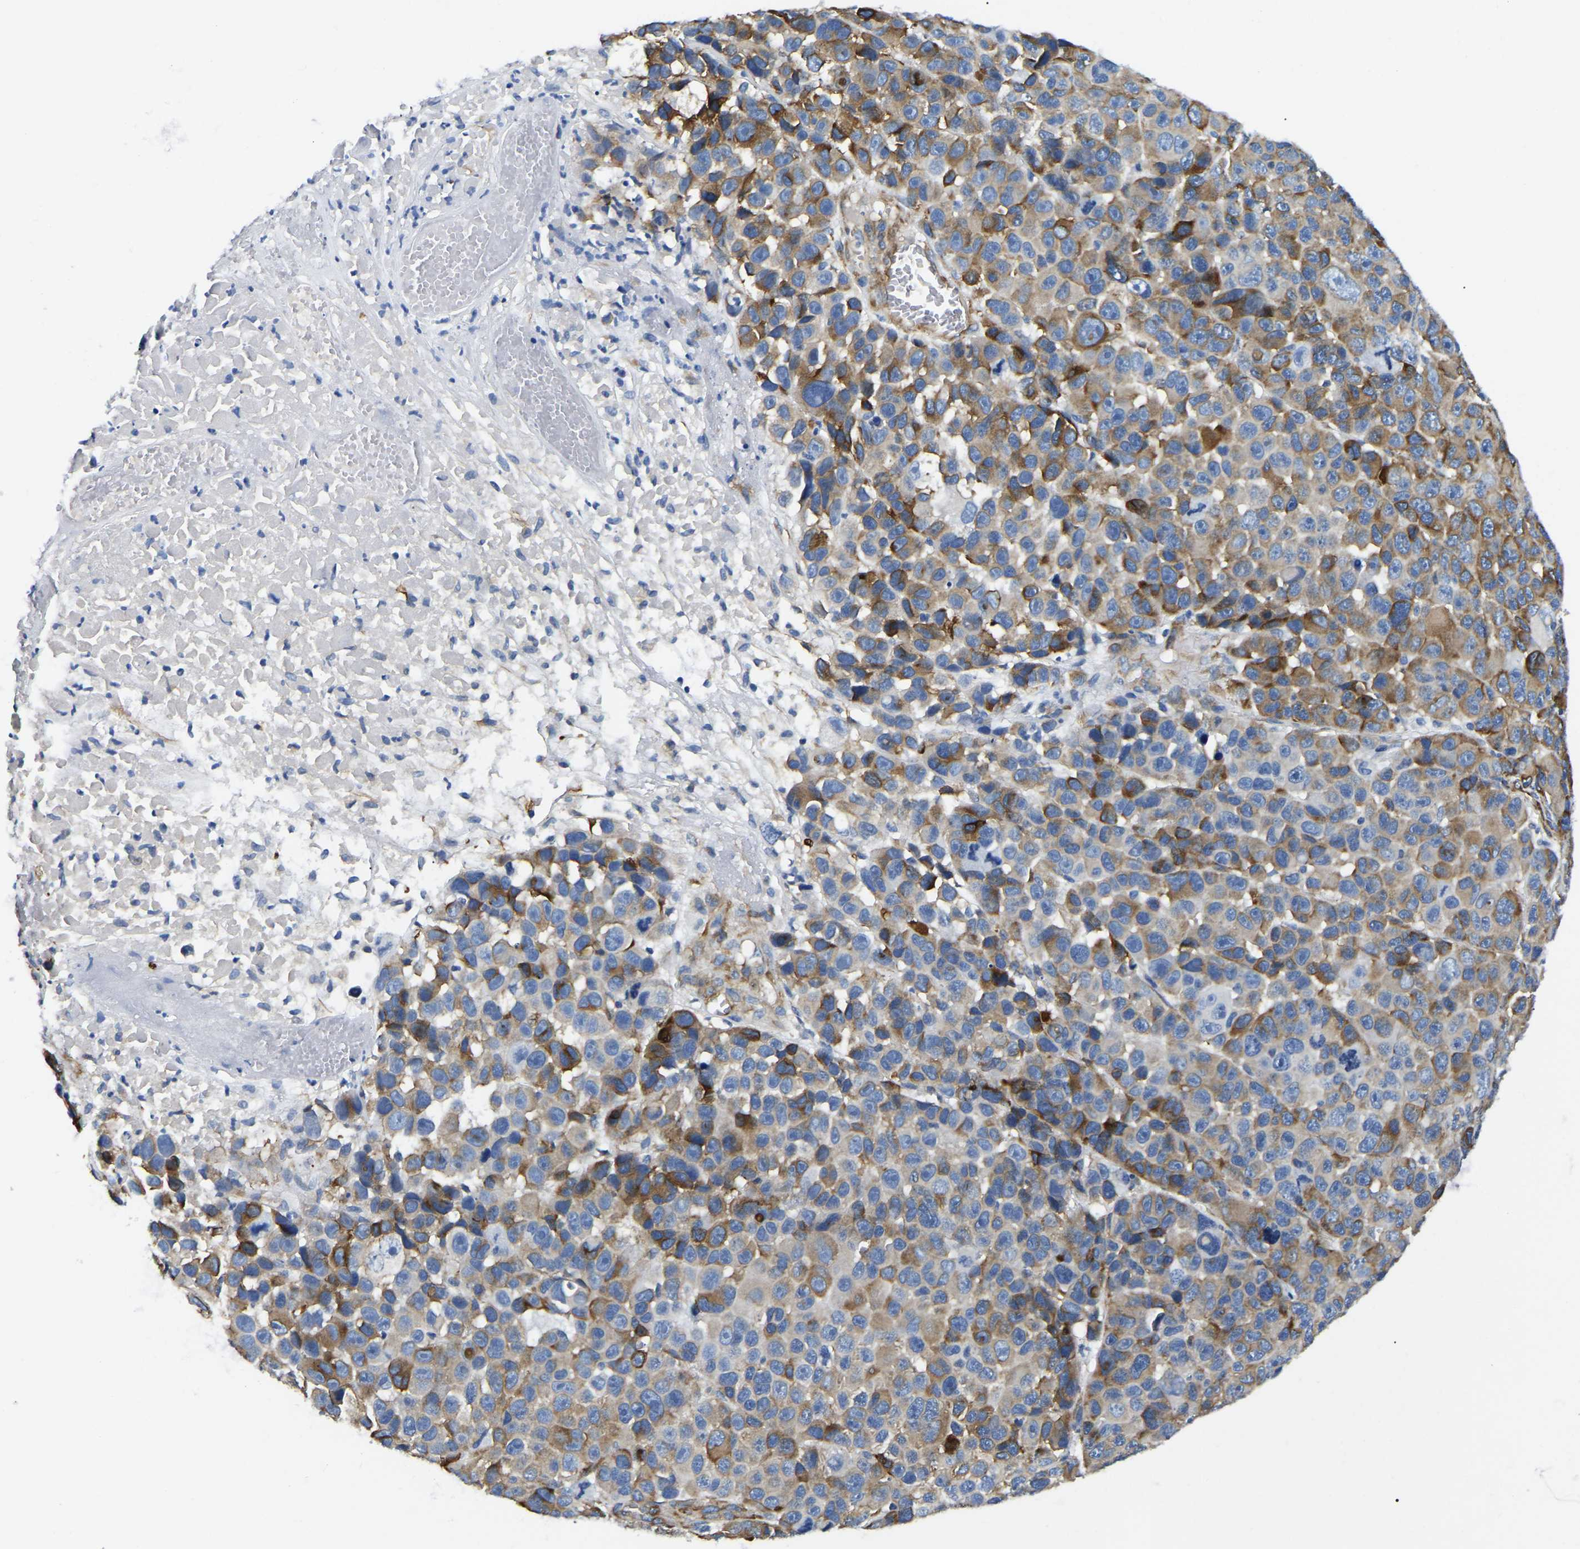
{"staining": {"intensity": "moderate", "quantity": "25%-75%", "location": "cytoplasmic/membranous"}, "tissue": "melanoma", "cell_type": "Tumor cells", "image_type": "cancer", "snomed": [{"axis": "morphology", "description": "Malignant melanoma, NOS"}, {"axis": "topography", "description": "Skin"}], "caption": "Human melanoma stained with a brown dye exhibits moderate cytoplasmic/membranous positive positivity in approximately 25%-75% of tumor cells.", "gene": "DUSP8", "patient": {"sex": "male", "age": 53}}